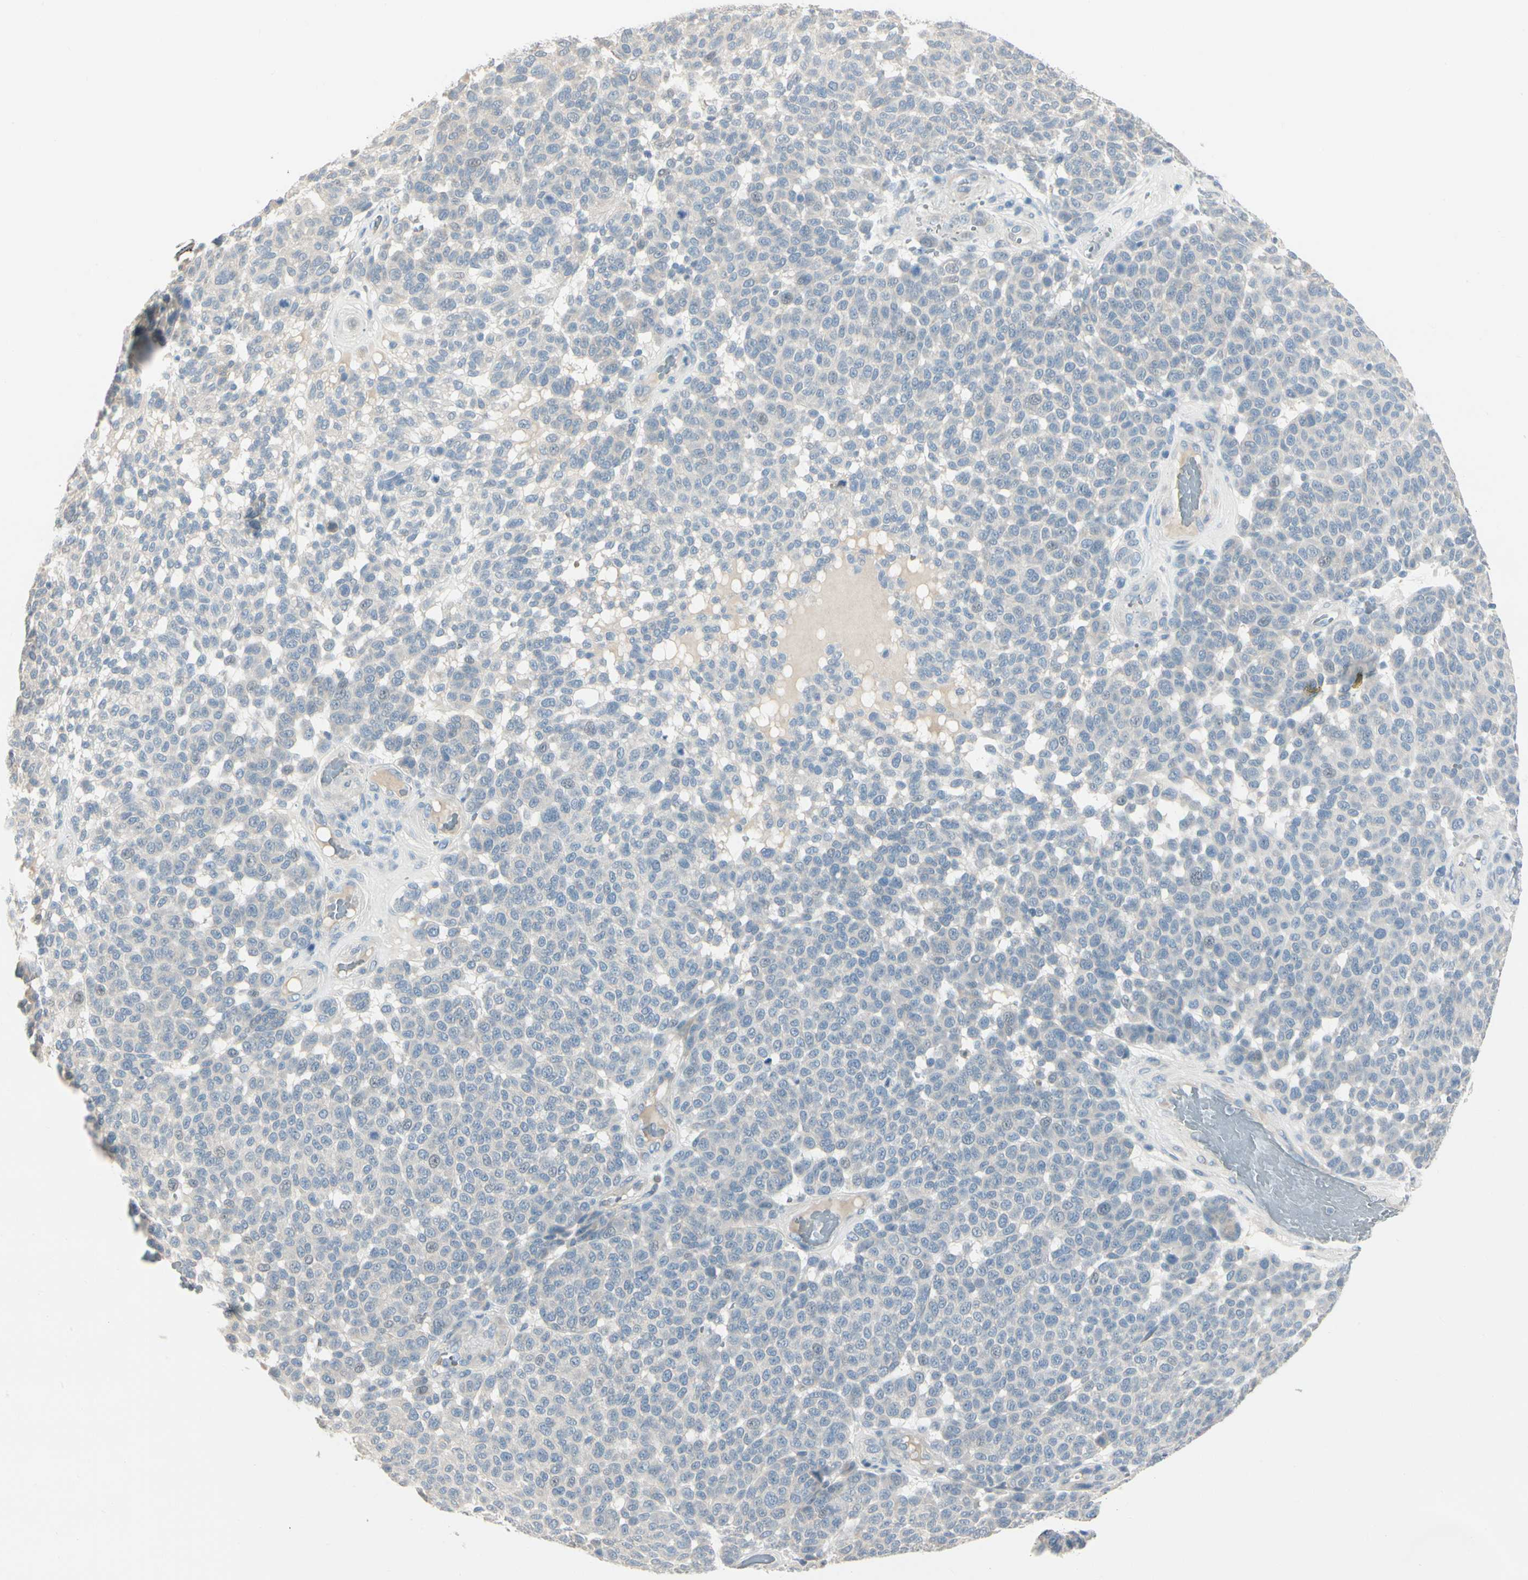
{"staining": {"intensity": "negative", "quantity": "none", "location": "none"}, "tissue": "melanoma", "cell_type": "Tumor cells", "image_type": "cancer", "snomed": [{"axis": "morphology", "description": "Malignant melanoma, NOS"}, {"axis": "topography", "description": "Skin"}], "caption": "Micrograph shows no protein staining in tumor cells of melanoma tissue.", "gene": "SPINK4", "patient": {"sex": "male", "age": 59}}